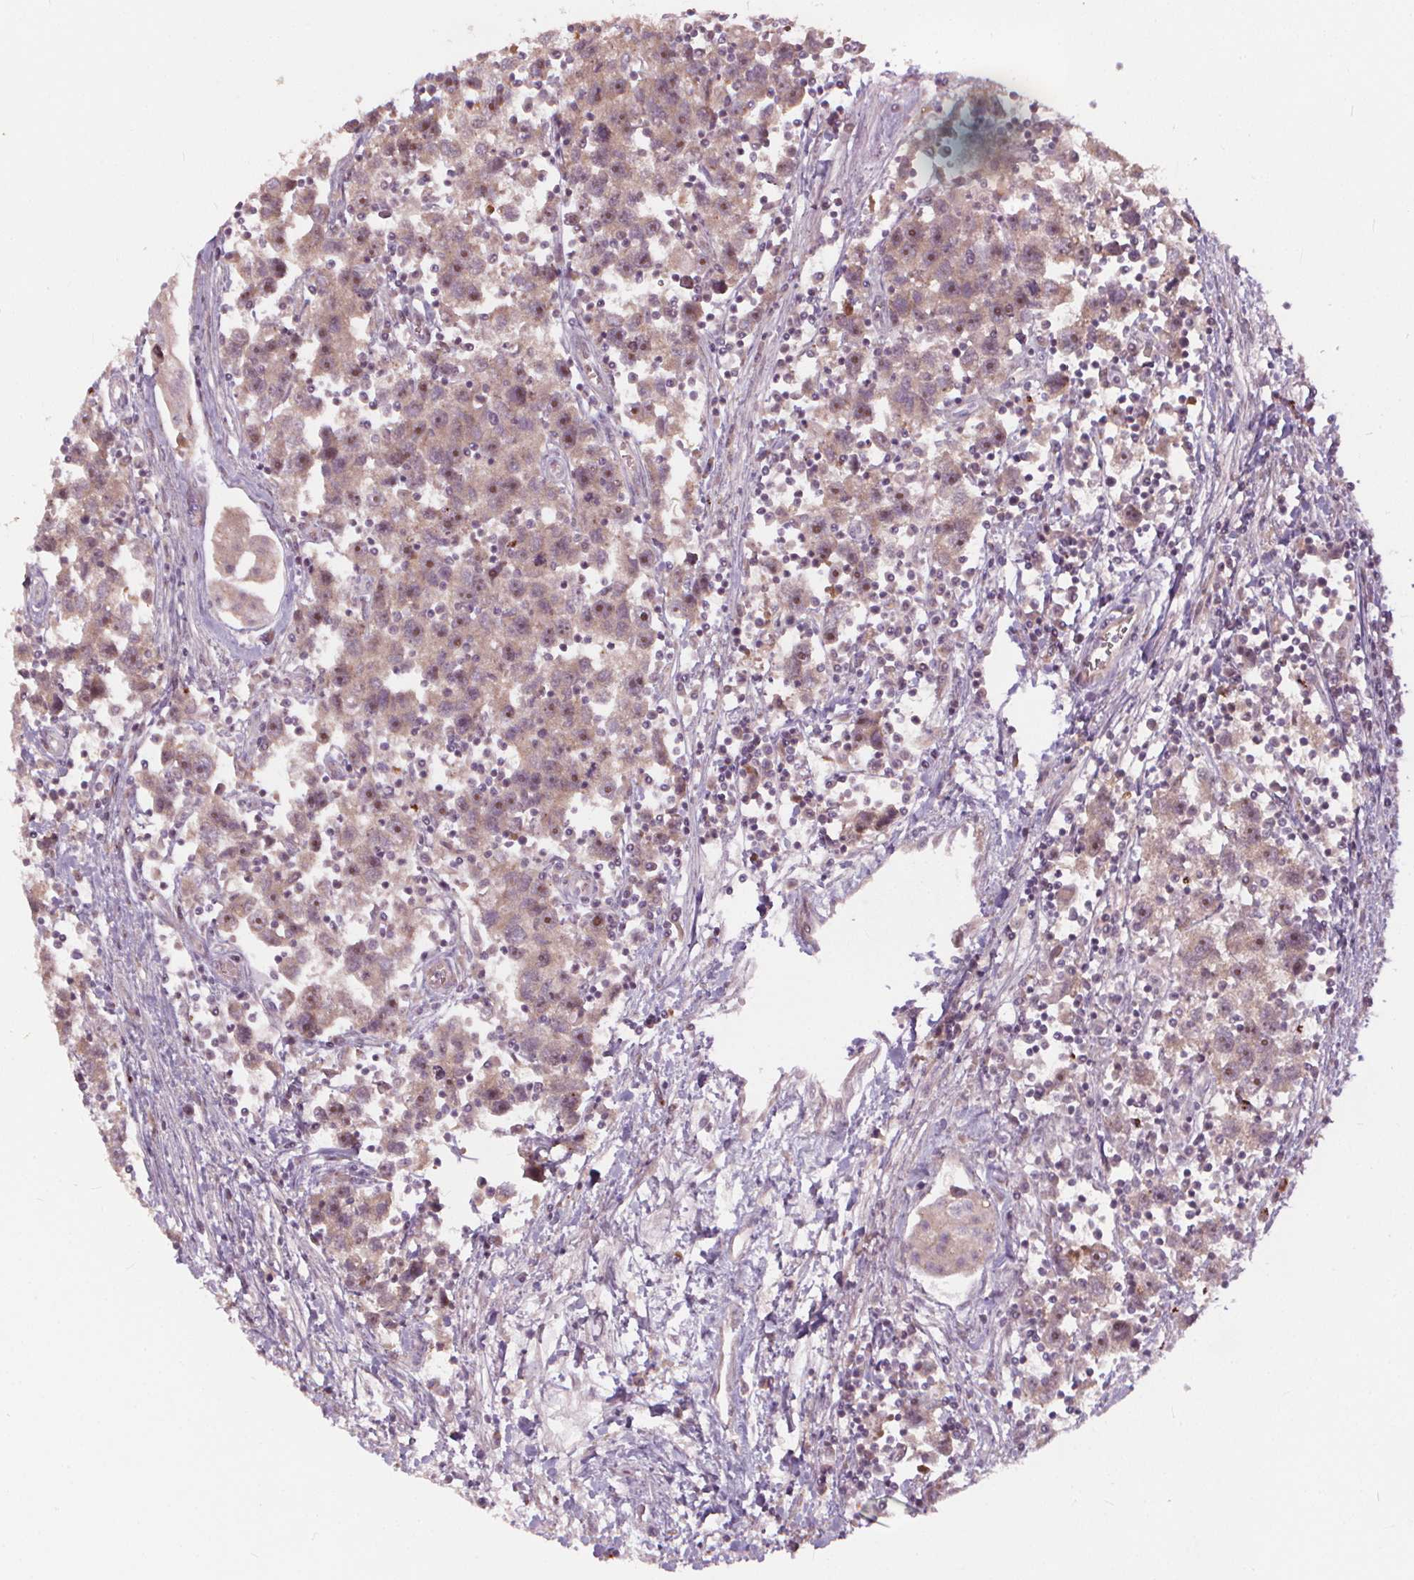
{"staining": {"intensity": "moderate", "quantity": "<25%", "location": "cytoplasmic/membranous,nuclear"}, "tissue": "testis cancer", "cell_type": "Tumor cells", "image_type": "cancer", "snomed": [{"axis": "morphology", "description": "Seminoma, NOS"}, {"axis": "topography", "description": "Testis"}], "caption": "Immunohistochemical staining of testis cancer shows low levels of moderate cytoplasmic/membranous and nuclear staining in about <25% of tumor cells.", "gene": "IPO13", "patient": {"sex": "male", "age": 30}}